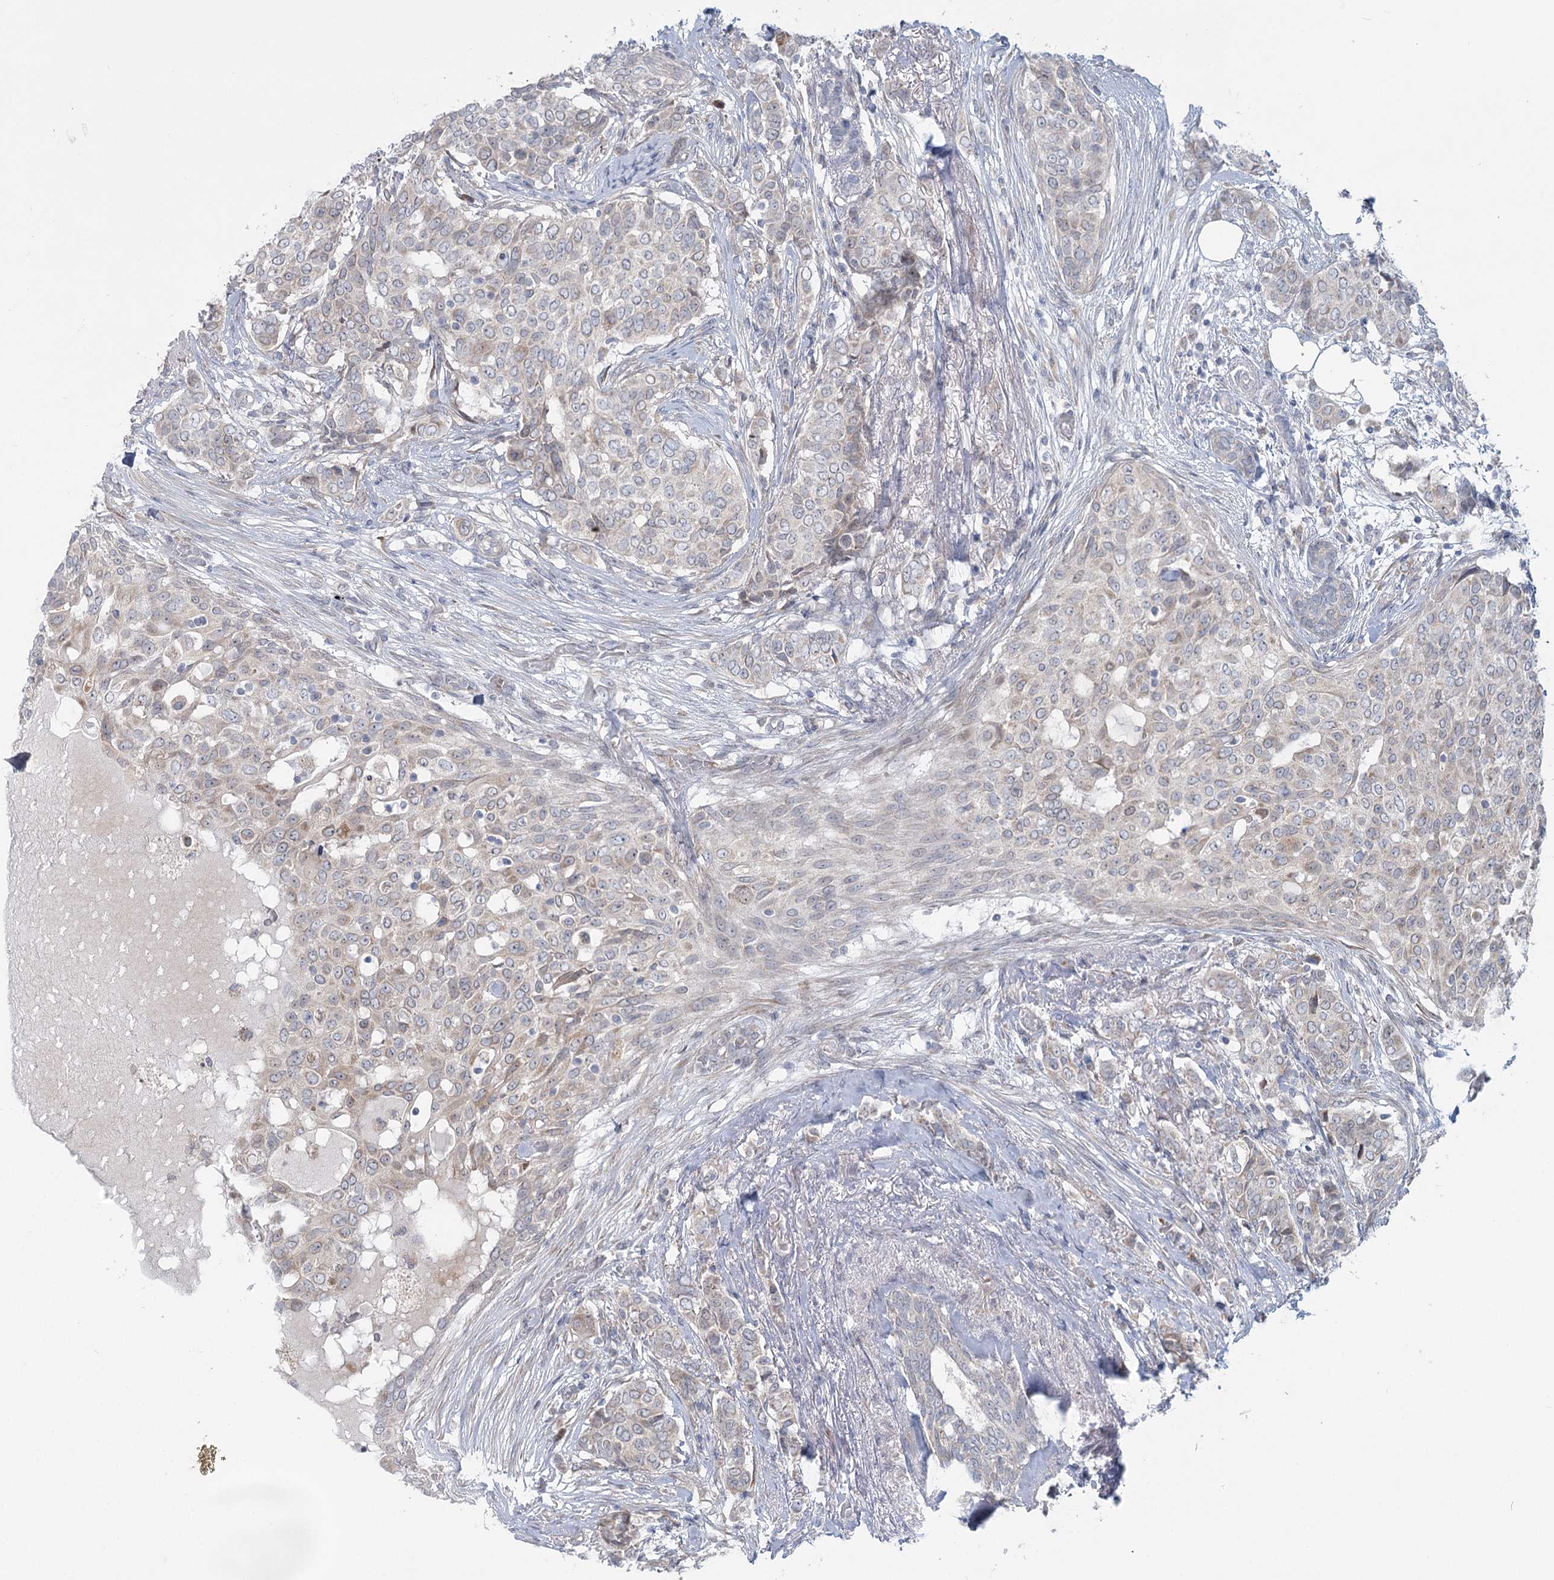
{"staining": {"intensity": "negative", "quantity": "none", "location": "none"}, "tissue": "breast cancer", "cell_type": "Tumor cells", "image_type": "cancer", "snomed": [{"axis": "morphology", "description": "Lobular carcinoma"}, {"axis": "topography", "description": "Breast"}], "caption": "Immunohistochemistry image of human breast cancer stained for a protein (brown), which demonstrates no staining in tumor cells. (Stains: DAB (3,3'-diaminobenzidine) immunohistochemistry with hematoxylin counter stain, Microscopy: brightfield microscopy at high magnification).", "gene": "PLA2G12A", "patient": {"sex": "female", "age": 51}}